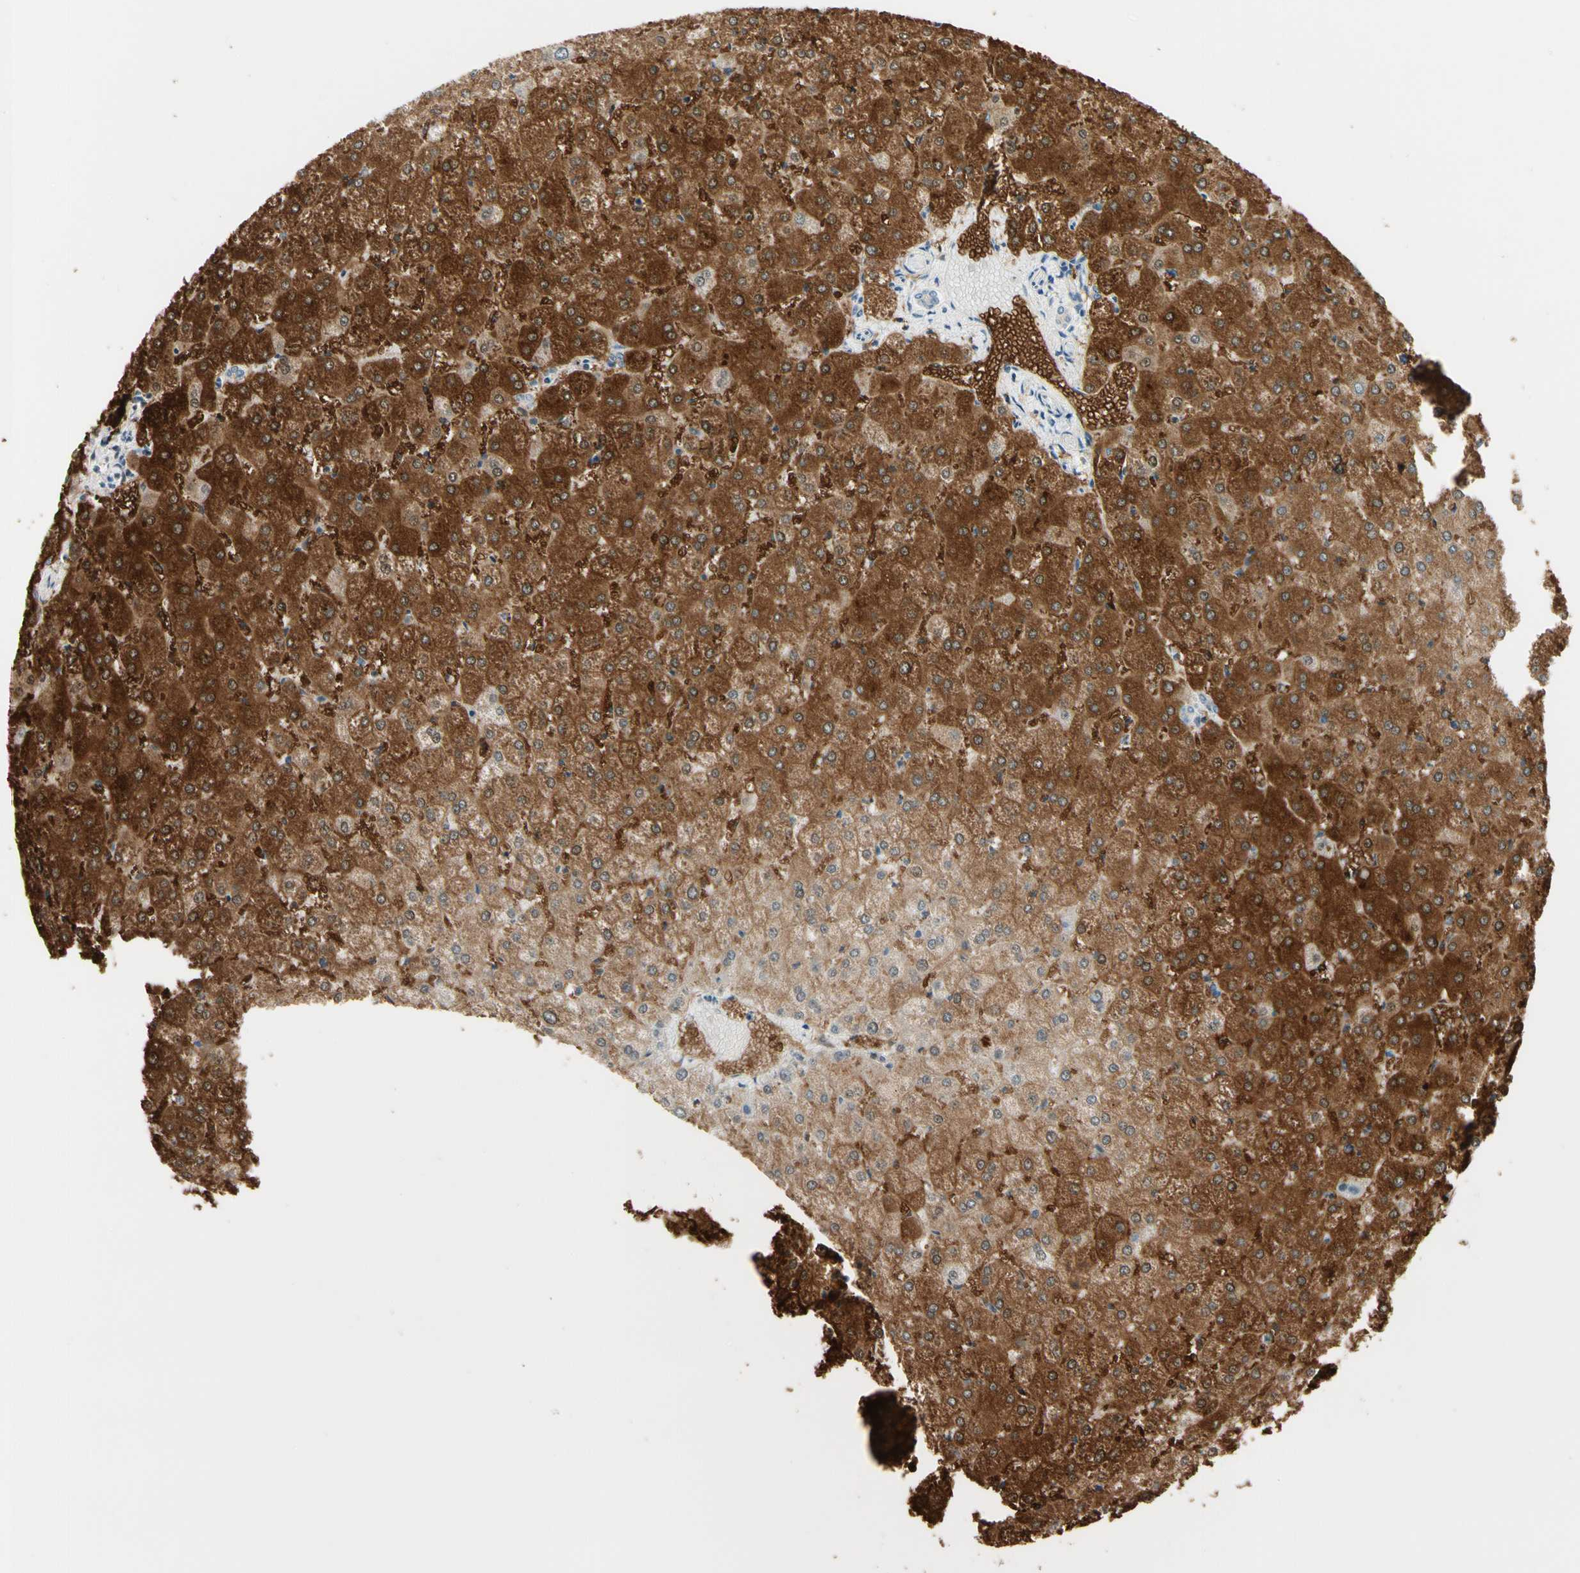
{"staining": {"intensity": "weak", "quantity": "25%-75%", "location": "cytoplasmic/membranous"}, "tissue": "liver", "cell_type": "Cholangiocytes", "image_type": "normal", "snomed": [{"axis": "morphology", "description": "Normal tissue, NOS"}, {"axis": "topography", "description": "Liver"}], "caption": "Immunohistochemistry image of benign liver stained for a protein (brown), which demonstrates low levels of weak cytoplasmic/membranous expression in about 25%-75% of cholangiocytes.", "gene": "P3H2", "patient": {"sex": "female", "age": 32}}